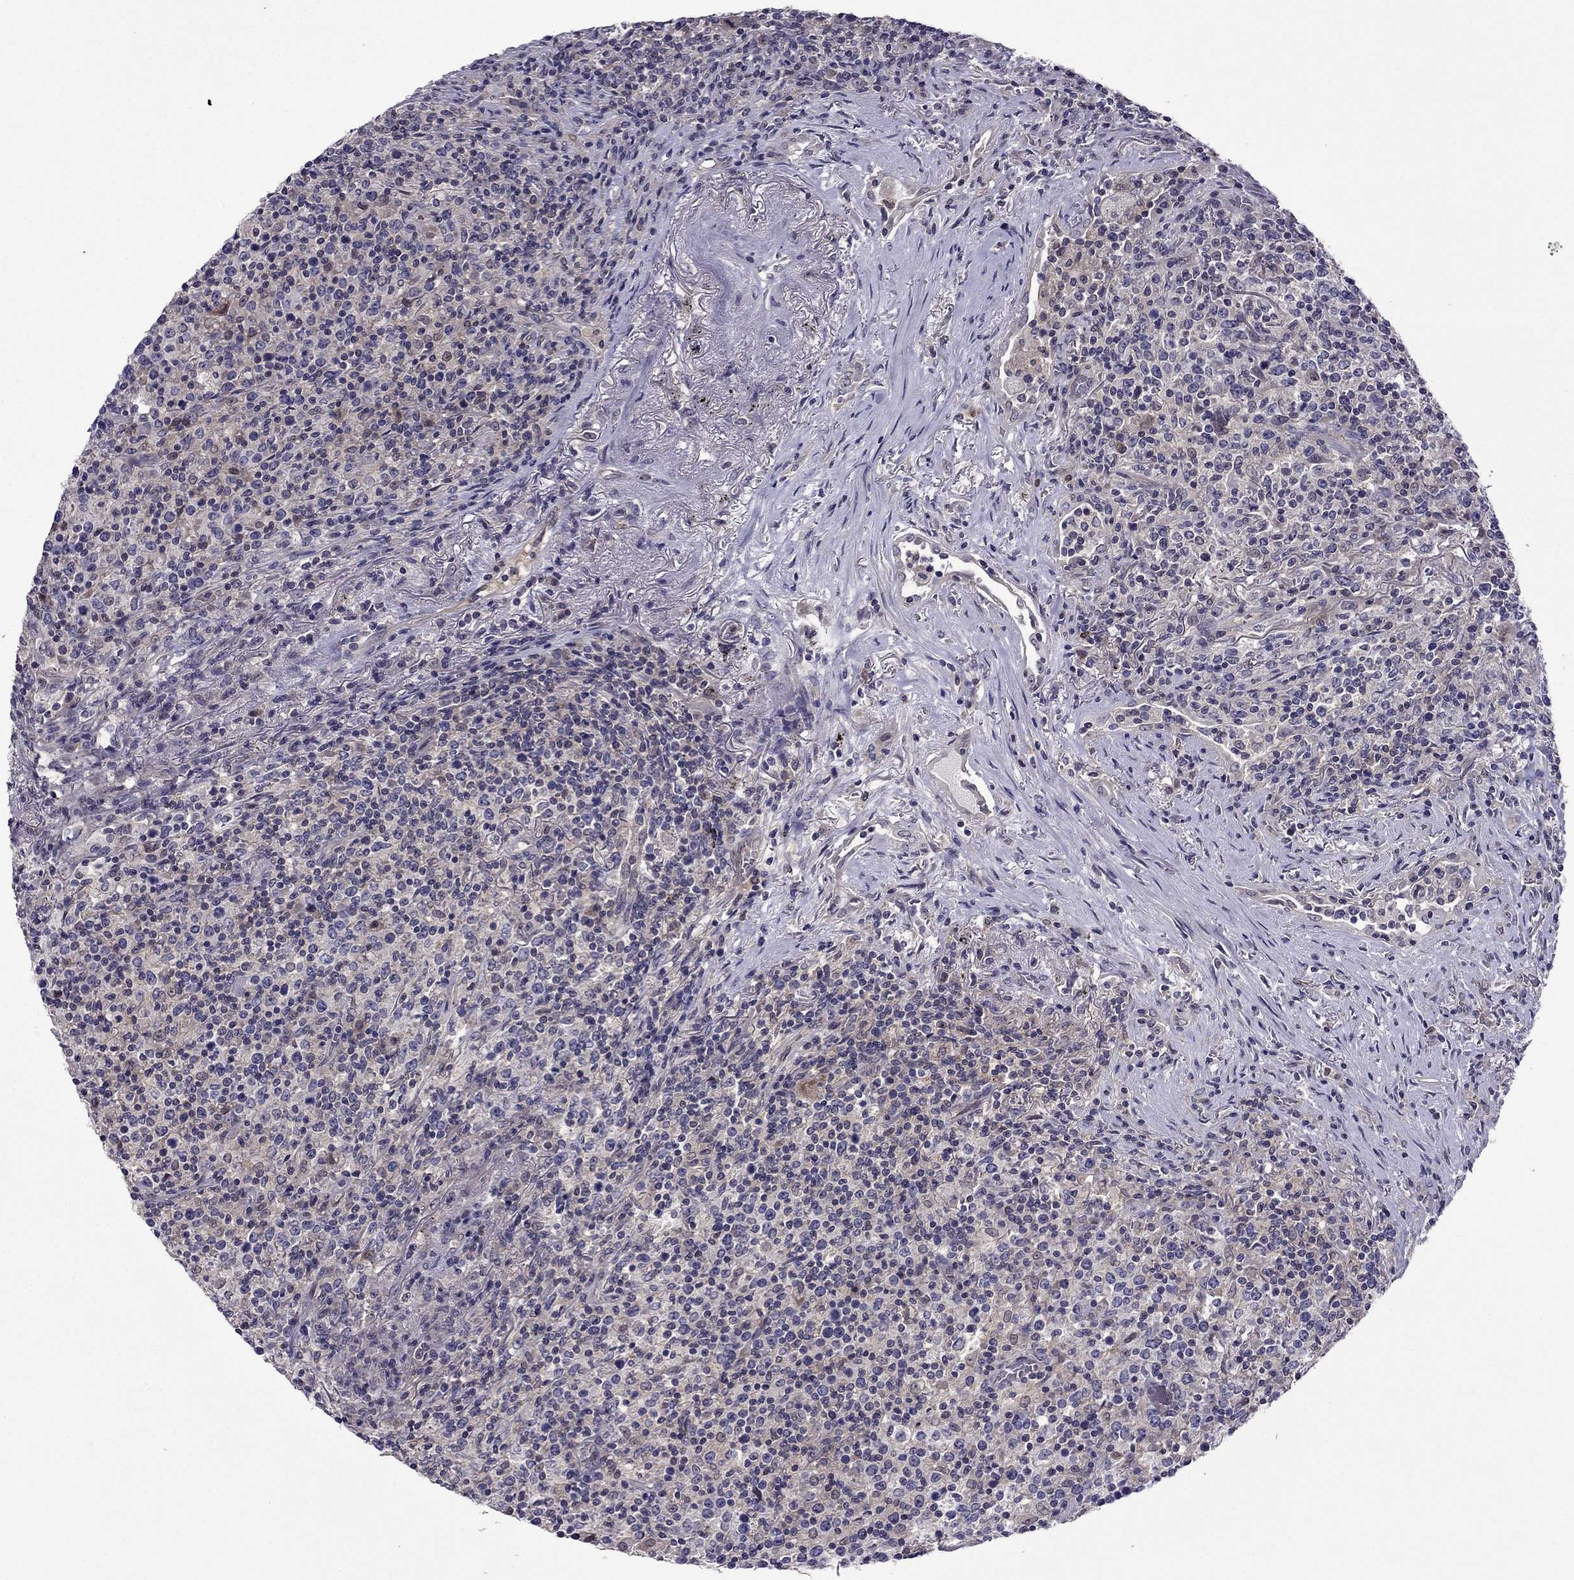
{"staining": {"intensity": "negative", "quantity": "none", "location": "none"}, "tissue": "lymphoma", "cell_type": "Tumor cells", "image_type": "cancer", "snomed": [{"axis": "morphology", "description": "Malignant lymphoma, non-Hodgkin's type, High grade"}, {"axis": "topography", "description": "Lung"}], "caption": "High-grade malignant lymphoma, non-Hodgkin's type was stained to show a protein in brown. There is no significant positivity in tumor cells.", "gene": "CDK5", "patient": {"sex": "male", "age": 79}}